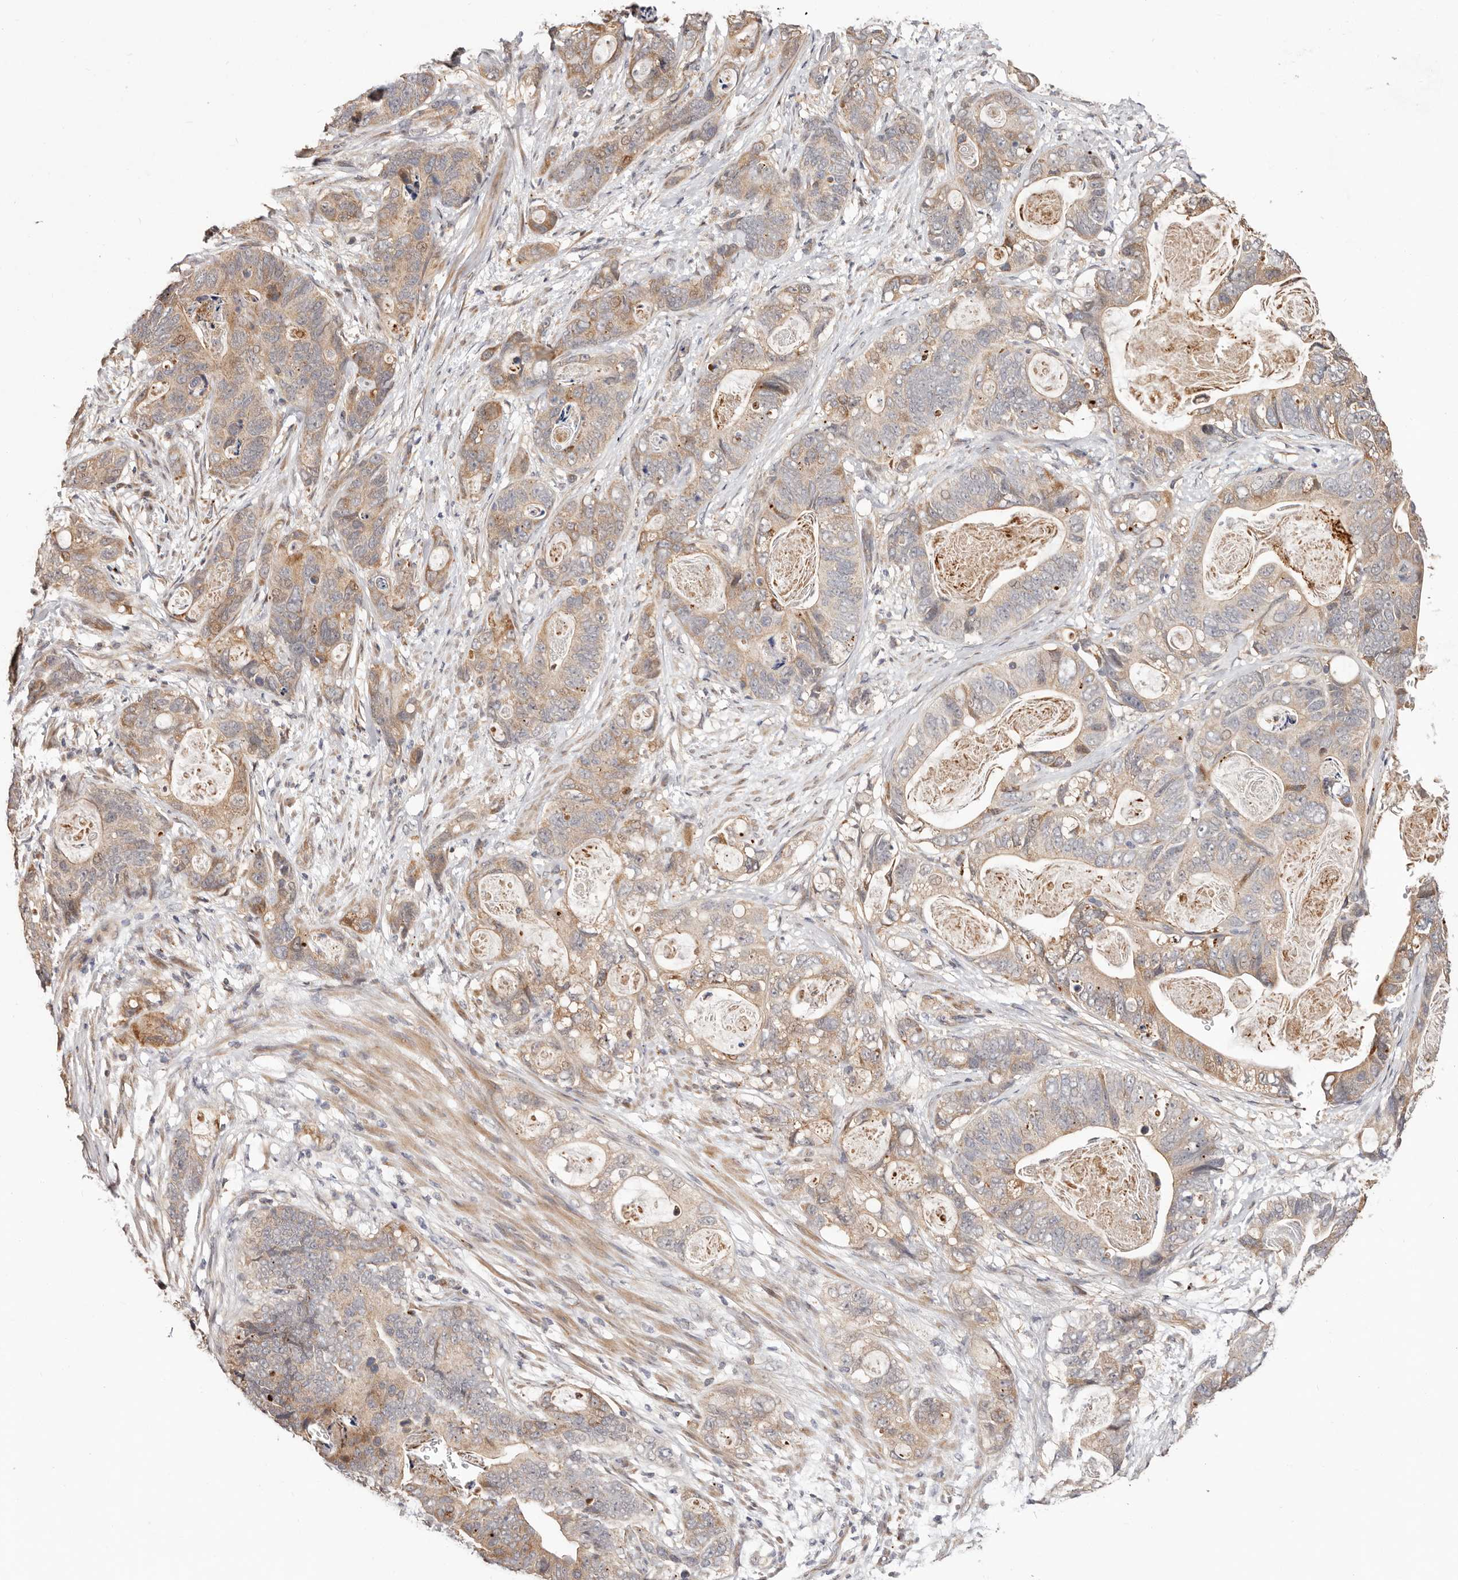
{"staining": {"intensity": "weak", "quantity": ">75%", "location": "cytoplasmic/membranous"}, "tissue": "stomach cancer", "cell_type": "Tumor cells", "image_type": "cancer", "snomed": [{"axis": "morphology", "description": "Normal tissue, NOS"}, {"axis": "morphology", "description": "Adenocarcinoma, NOS"}, {"axis": "topography", "description": "Stomach"}], "caption": "High-magnification brightfield microscopy of stomach cancer stained with DAB (3,3'-diaminobenzidine) (brown) and counterstained with hematoxylin (blue). tumor cells exhibit weak cytoplasmic/membranous positivity is identified in about>75% of cells.", "gene": "USP33", "patient": {"sex": "female", "age": 89}}